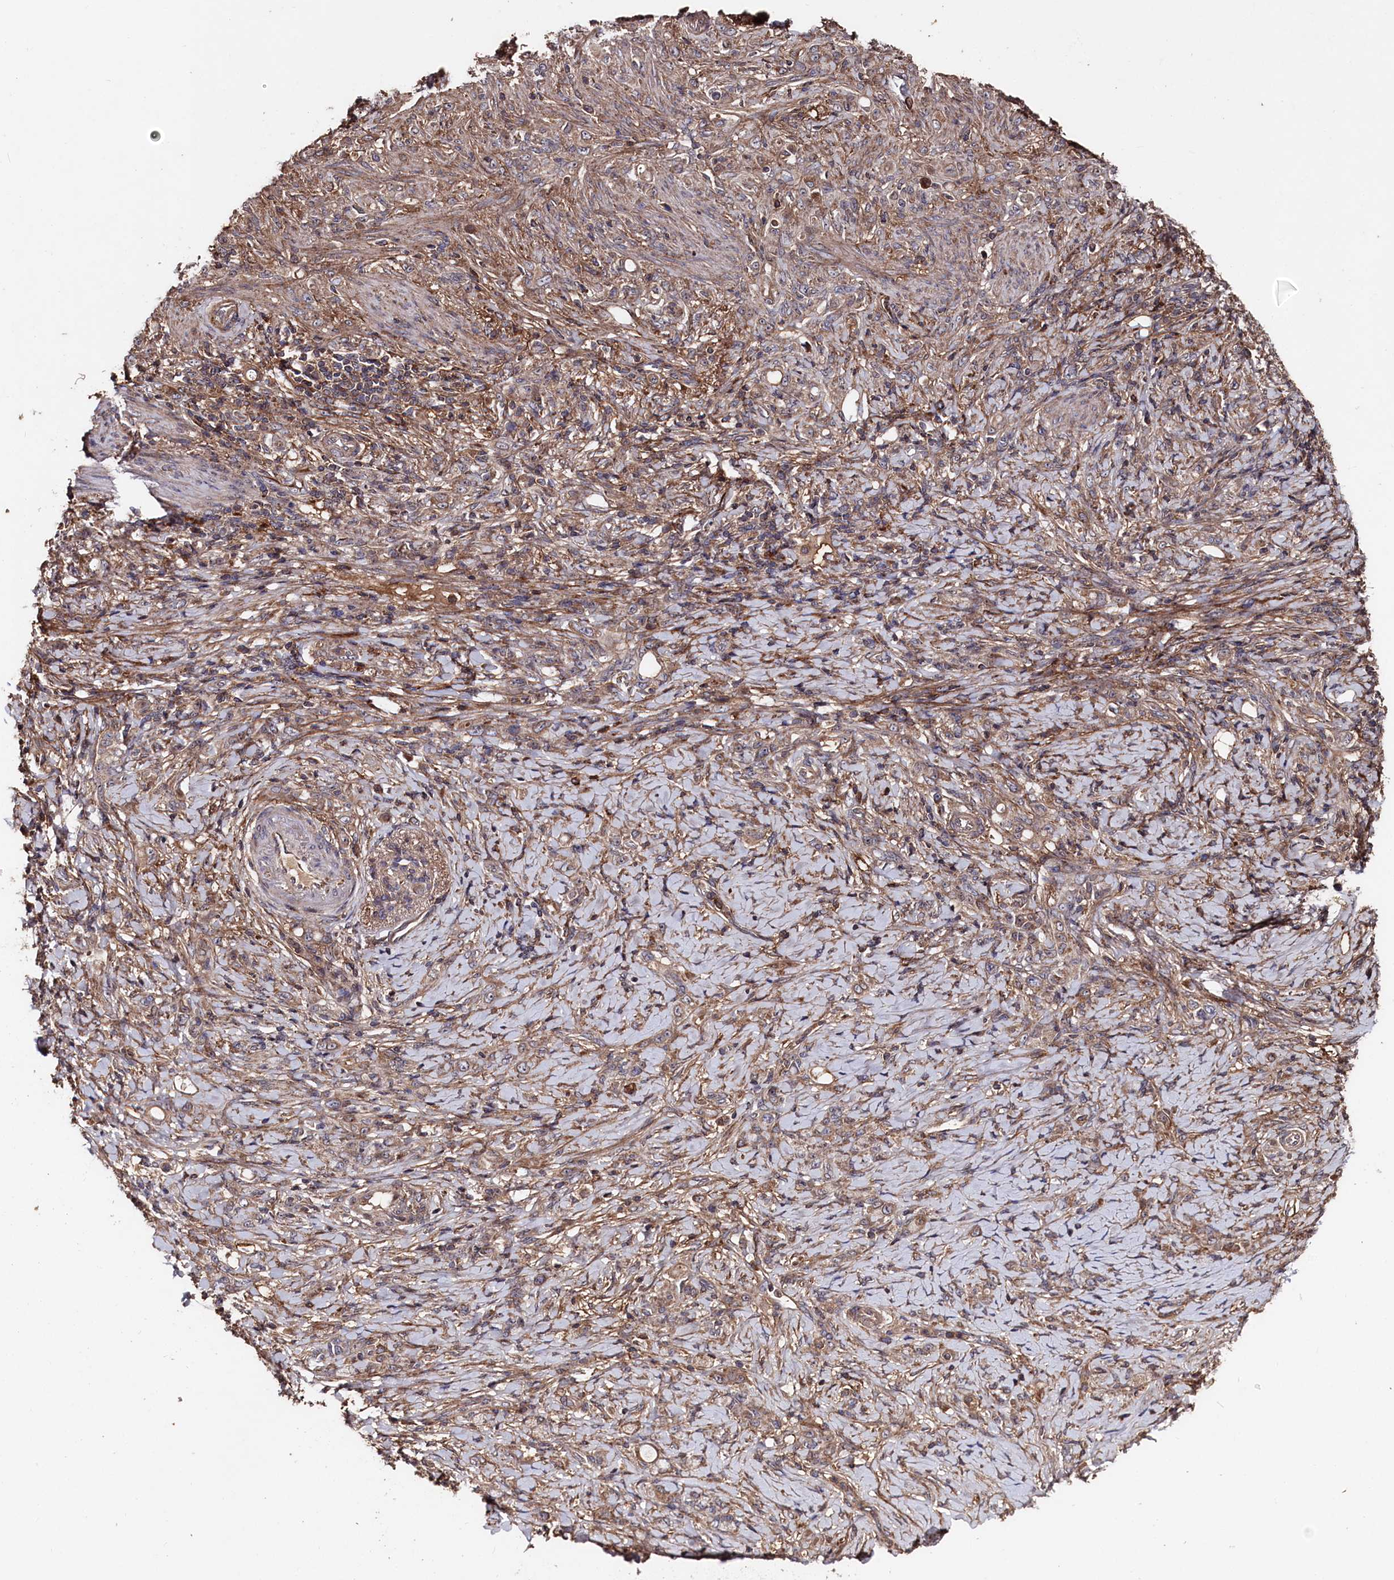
{"staining": {"intensity": "moderate", "quantity": ">75%", "location": "cytoplasmic/membranous"}, "tissue": "stomach cancer", "cell_type": "Tumor cells", "image_type": "cancer", "snomed": [{"axis": "morphology", "description": "Adenocarcinoma, NOS"}, {"axis": "topography", "description": "Stomach"}], "caption": "This is a micrograph of immunohistochemistry staining of stomach adenocarcinoma, which shows moderate staining in the cytoplasmic/membranous of tumor cells.", "gene": "MYO1H", "patient": {"sex": "female", "age": 79}}